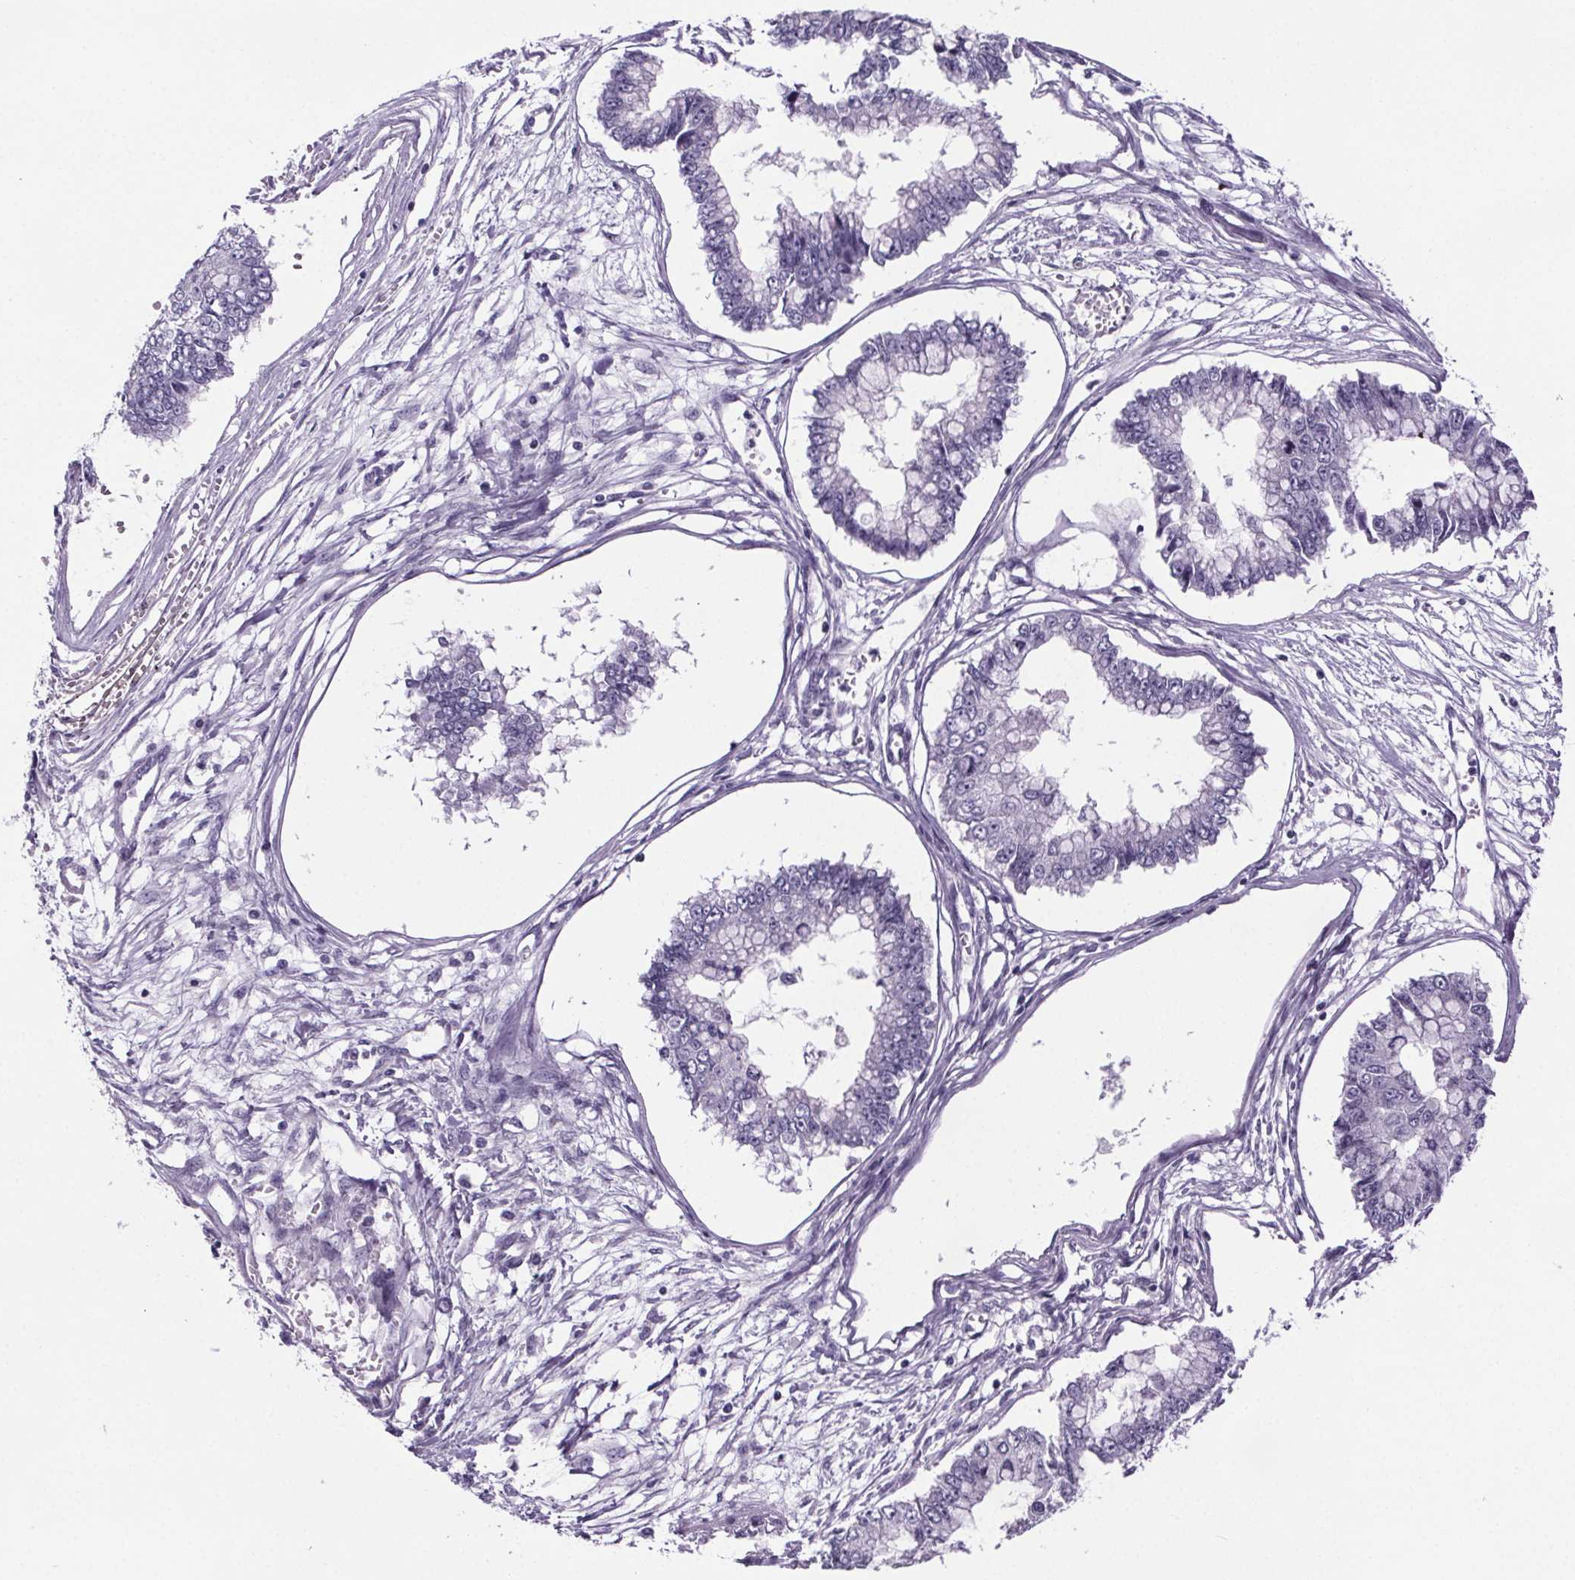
{"staining": {"intensity": "negative", "quantity": "none", "location": "none"}, "tissue": "ovarian cancer", "cell_type": "Tumor cells", "image_type": "cancer", "snomed": [{"axis": "morphology", "description": "Cystadenocarcinoma, mucinous, NOS"}, {"axis": "topography", "description": "Ovary"}], "caption": "Immunohistochemistry (IHC) photomicrograph of neoplastic tissue: human mucinous cystadenocarcinoma (ovarian) stained with DAB demonstrates no significant protein expression in tumor cells. Brightfield microscopy of IHC stained with DAB (3,3'-diaminobenzidine) (brown) and hematoxylin (blue), captured at high magnification.", "gene": "CUBN", "patient": {"sex": "female", "age": 72}}